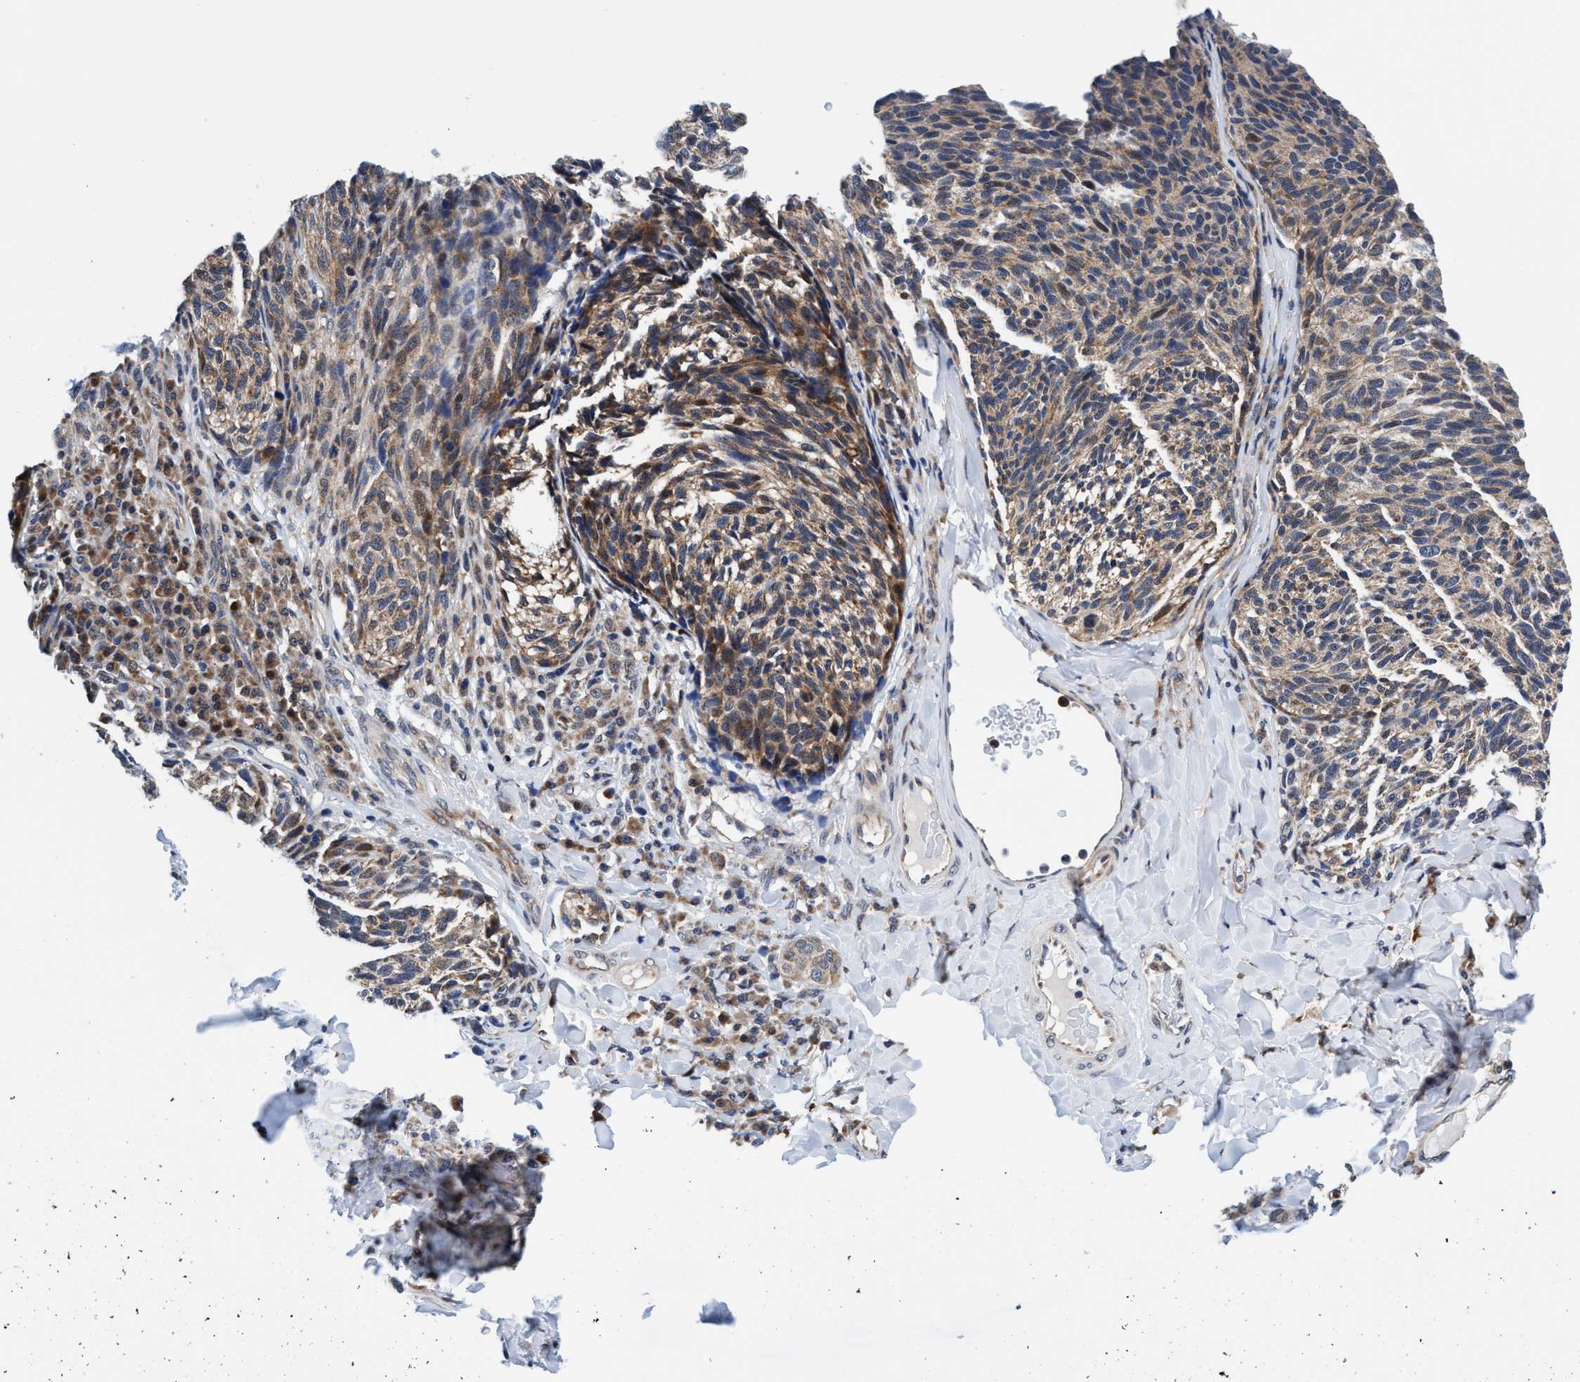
{"staining": {"intensity": "weak", "quantity": ">75%", "location": "cytoplasmic/membranous"}, "tissue": "melanoma", "cell_type": "Tumor cells", "image_type": "cancer", "snomed": [{"axis": "morphology", "description": "Malignant melanoma, NOS"}, {"axis": "topography", "description": "Skin"}], "caption": "Protein staining displays weak cytoplasmic/membranous staining in about >75% of tumor cells in malignant melanoma.", "gene": "AGAP2", "patient": {"sex": "female", "age": 73}}